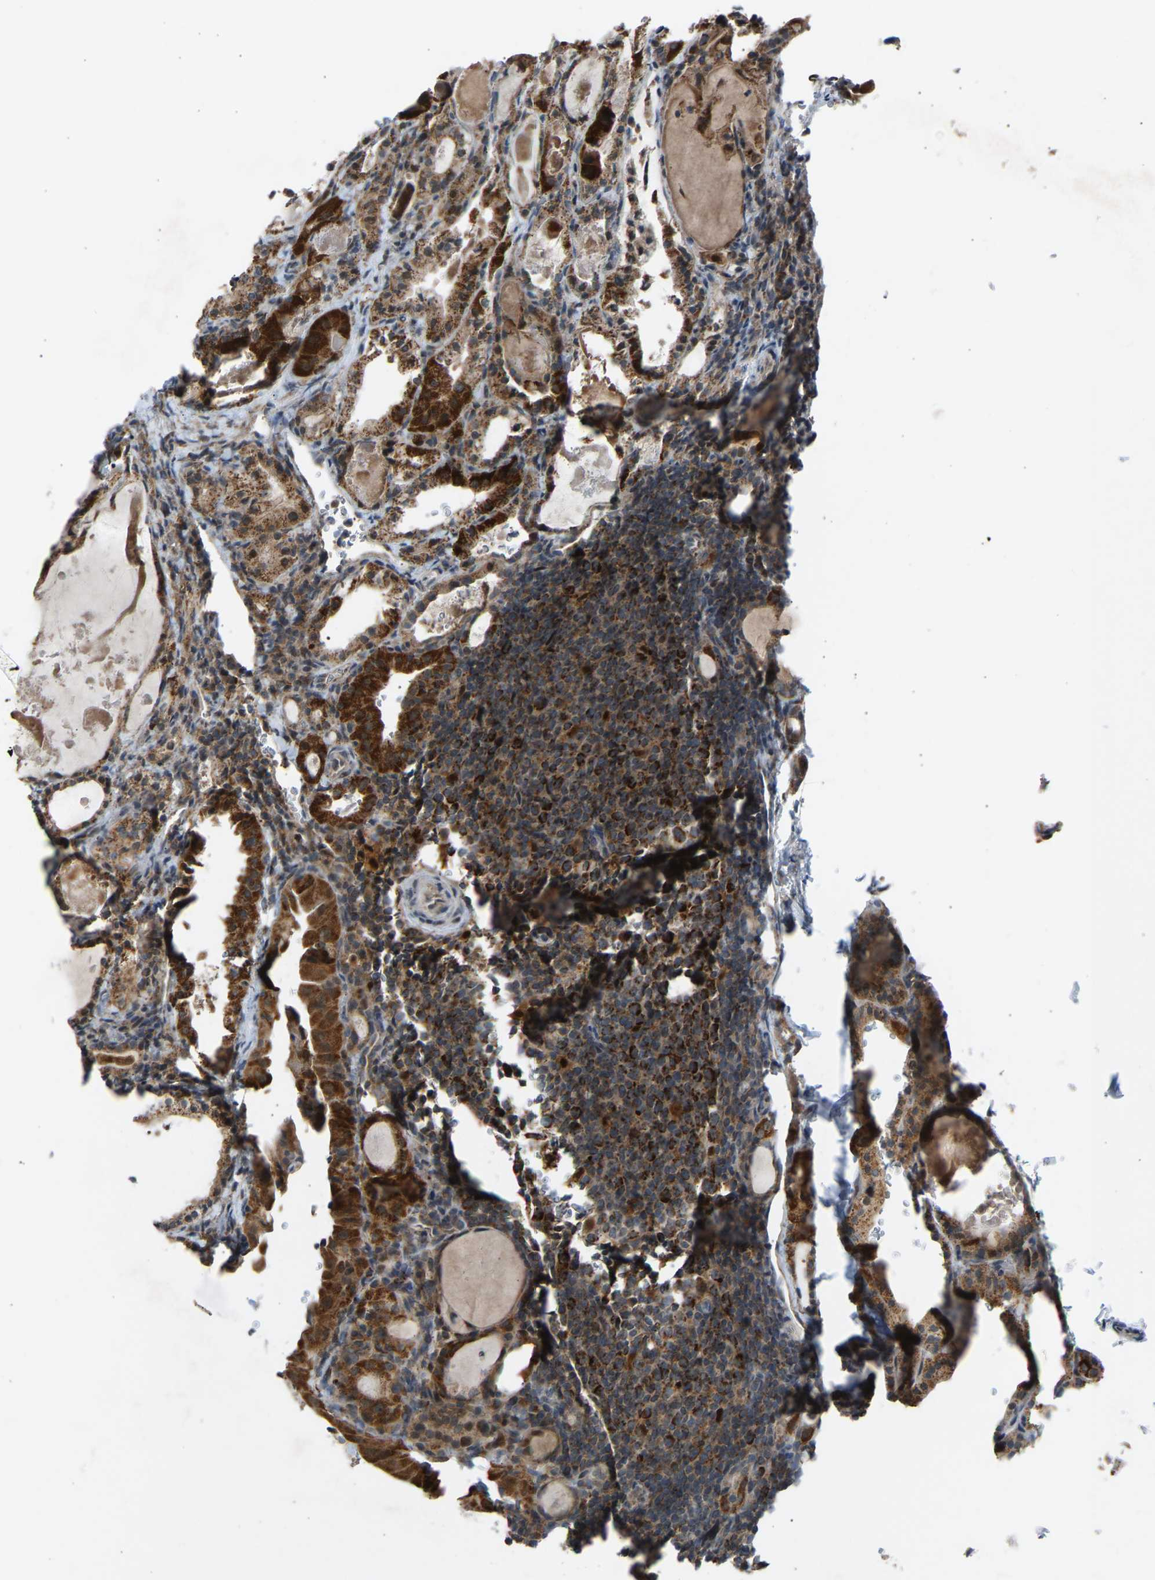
{"staining": {"intensity": "strong", "quantity": ">75%", "location": "cytoplasmic/membranous"}, "tissue": "thyroid cancer", "cell_type": "Tumor cells", "image_type": "cancer", "snomed": [{"axis": "morphology", "description": "Papillary adenocarcinoma, NOS"}, {"axis": "topography", "description": "Thyroid gland"}], "caption": "An immunohistochemistry (IHC) histopathology image of tumor tissue is shown. Protein staining in brown highlights strong cytoplasmic/membranous positivity in thyroid cancer (papillary adenocarcinoma) within tumor cells.", "gene": "SLIRP", "patient": {"sex": "female", "age": 42}}